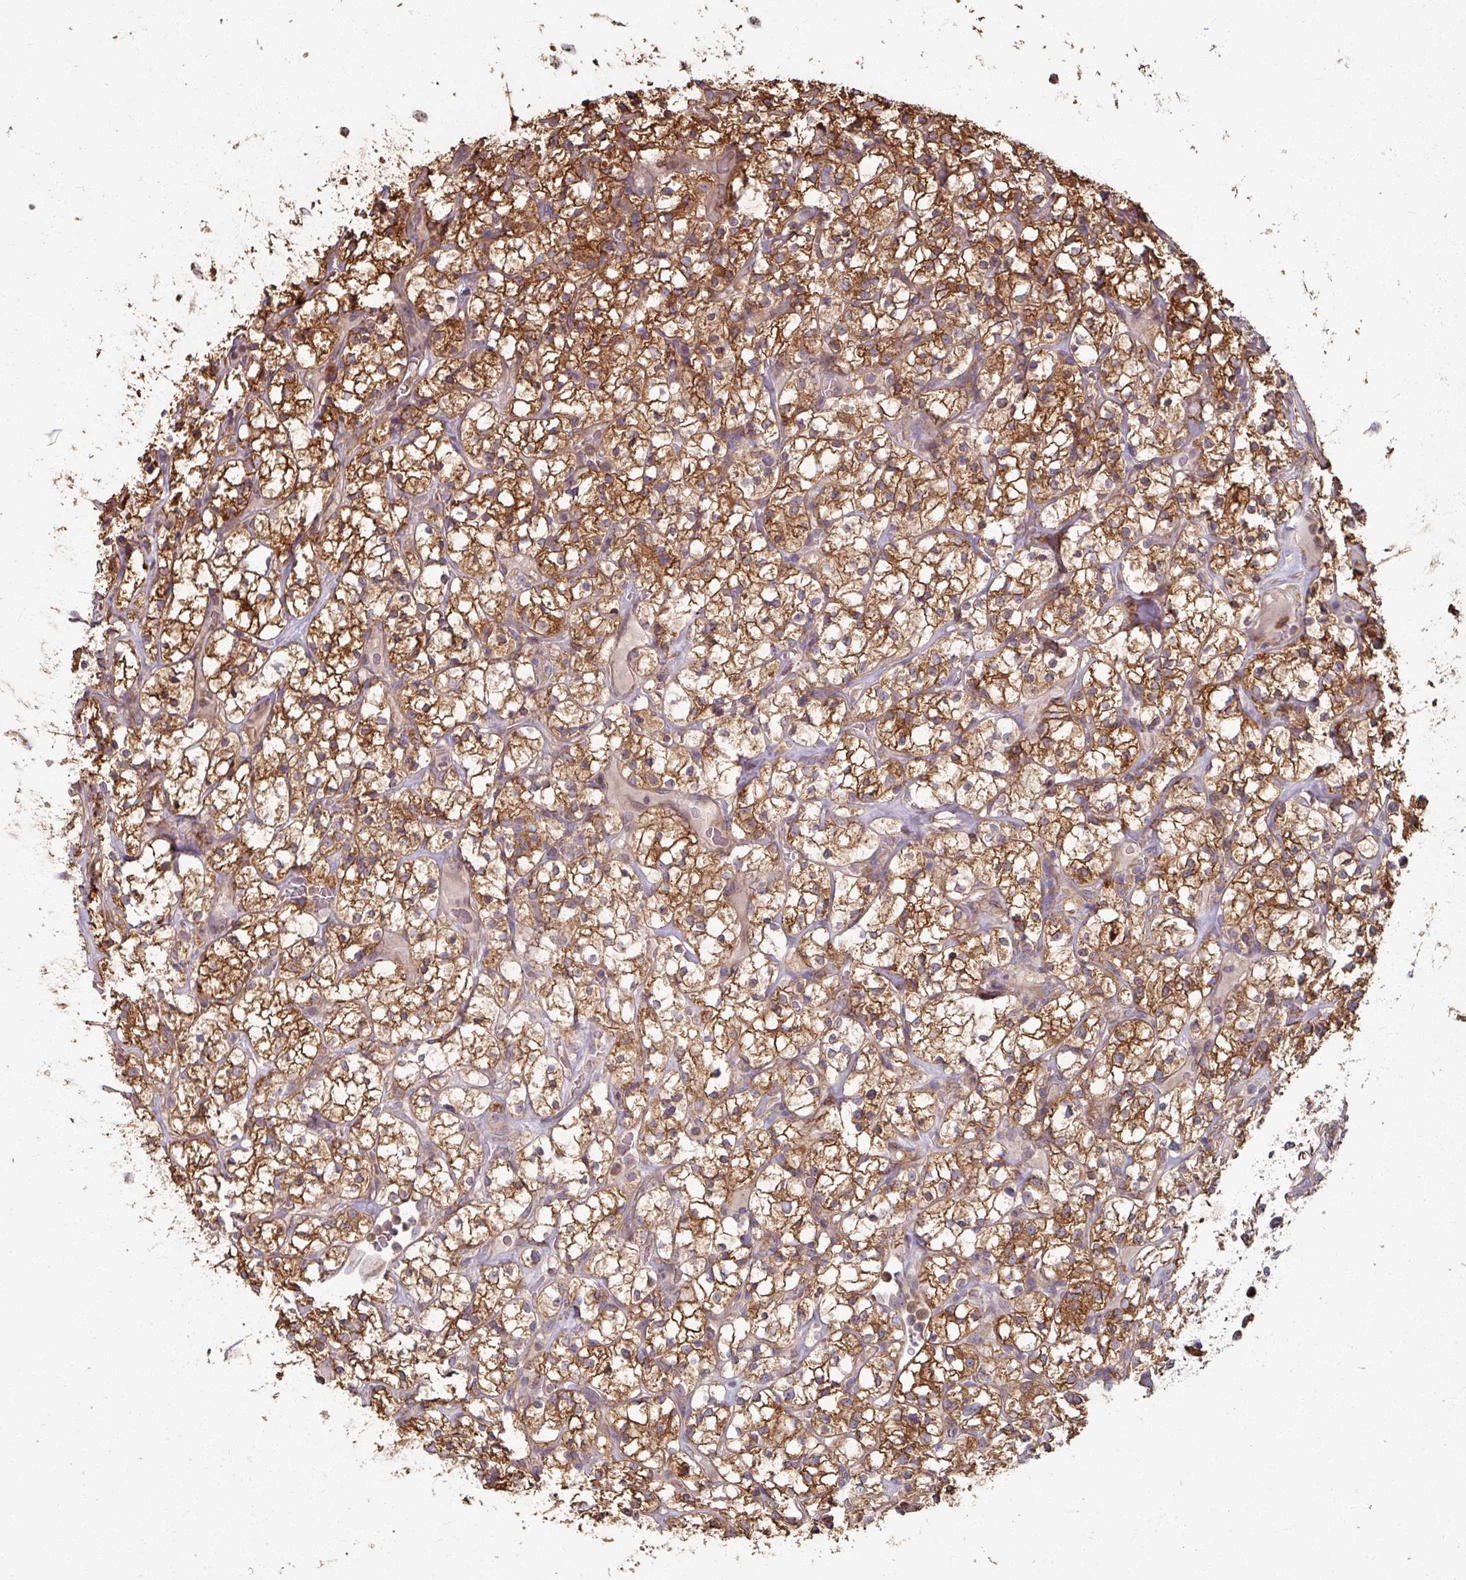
{"staining": {"intensity": "strong", "quantity": ">75%", "location": "cytoplasmic/membranous"}, "tissue": "renal cancer", "cell_type": "Tumor cells", "image_type": "cancer", "snomed": [{"axis": "morphology", "description": "Adenocarcinoma, NOS"}, {"axis": "topography", "description": "Kidney"}], "caption": "DAB immunohistochemical staining of human renal adenocarcinoma shows strong cytoplasmic/membranous protein expression in approximately >75% of tumor cells.", "gene": "CCDC68", "patient": {"sex": "female", "age": 64}}